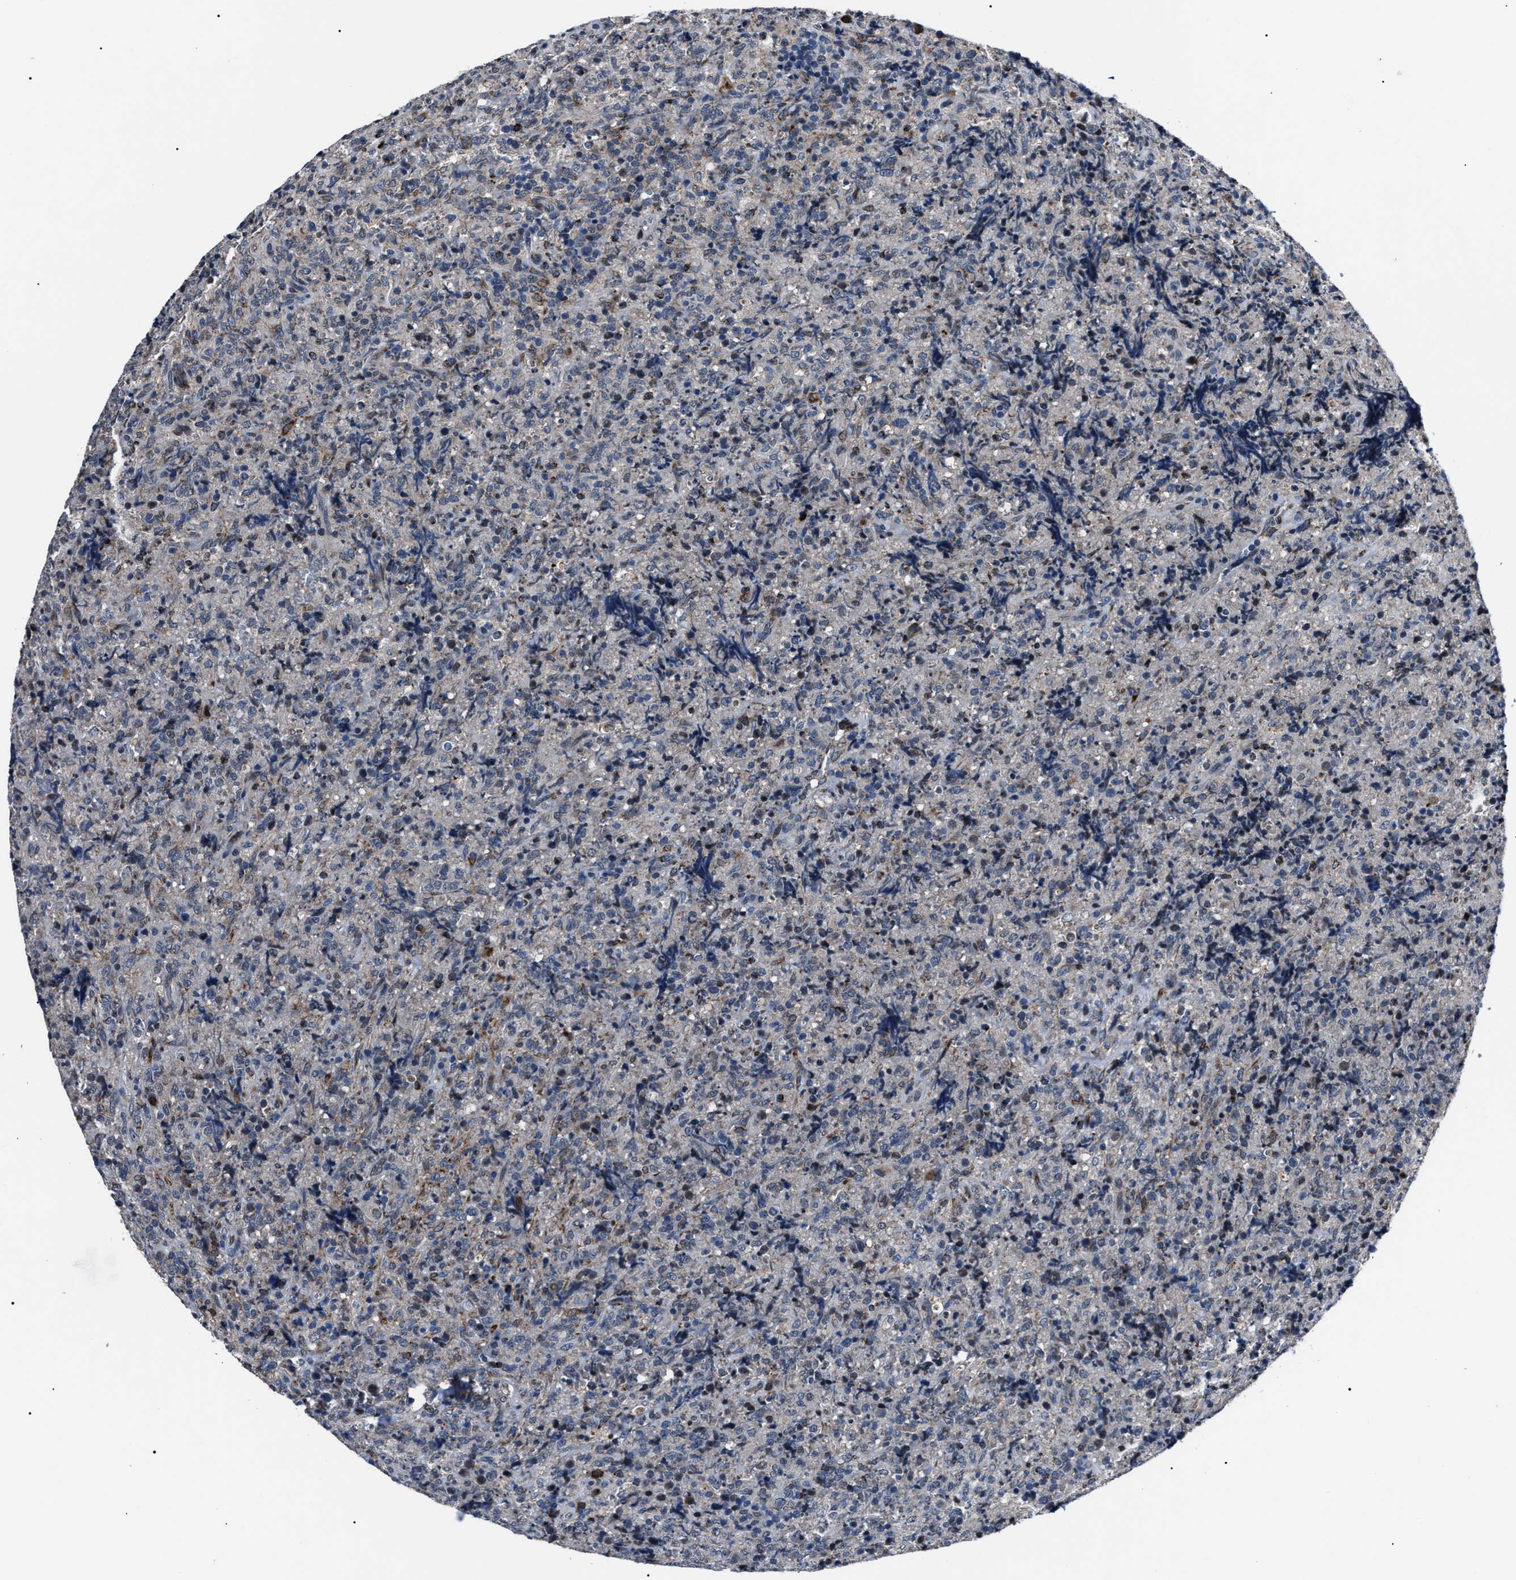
{"staining": {"intensity": "negative", "quantity": "none", "location": "none"}, "tissue": "lymphoma", "cell_type": "Tumor cells", "image_type": "cancer", "snomed": [{"axis": "morphology", "description": "Malignant lymphoma, non-Hodgkin's type, High grade"}, {"axis": "topography", "description": "Tonsil"}], "caption": "Lymphoma stained for a protein using IHC shows no expression tumor cells.", "gene": "LRRC14", "patient": {"sex": "female", "age": 36}}